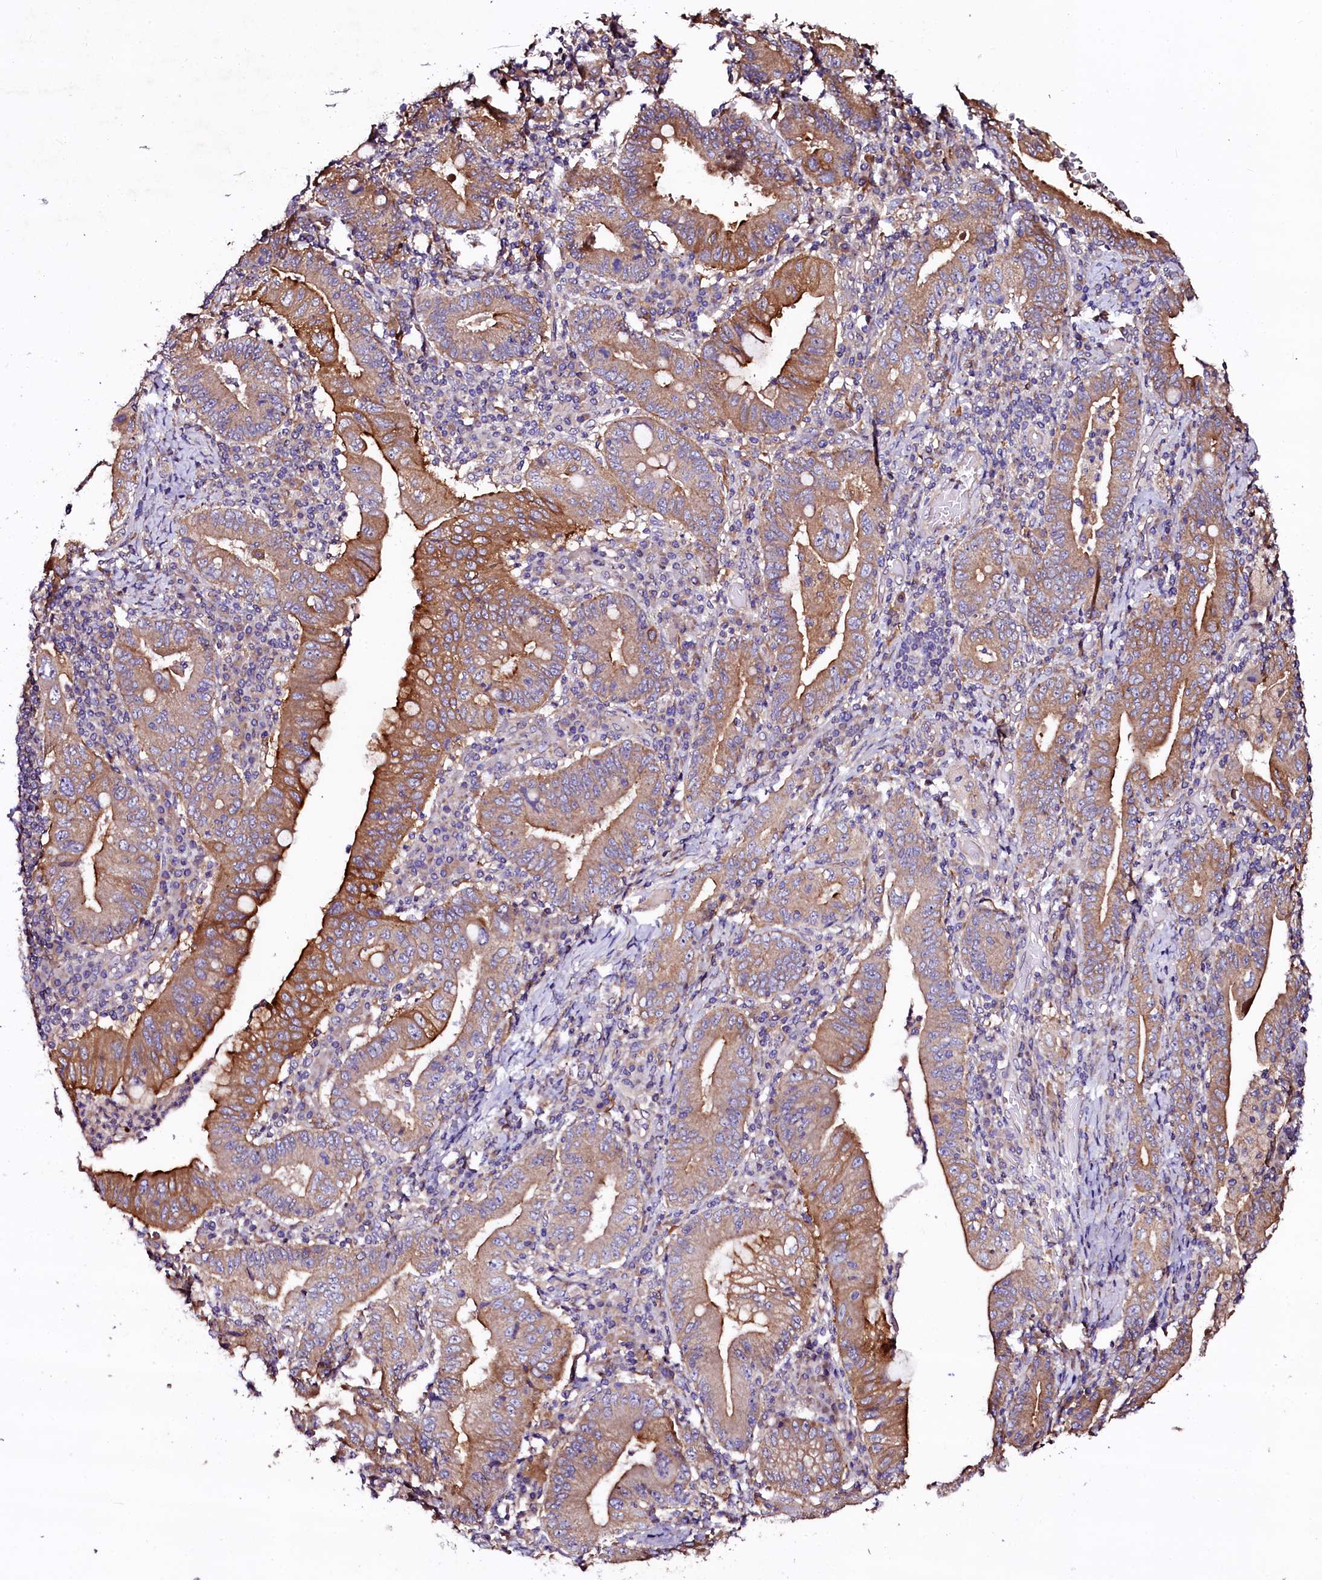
{"staining": {"intensity": "moderate", "quantity": ">75%", "location": "cytoplasmic/membranous"}, "tissue": "stomach cancer", "cell_type": "Tumor cells", "image_type": "cancer", "snomed": [{"axis": "morphology", "description": "Normal tissue, NOS"}, {"axis": "morphology", "description": "Adenocarcinoma, NOS"}, {"axis": "topography", "description": "Esophagus"}, {"axis": "topography", "description": "Stomach, upper"}, {"axis": "topography", "description": "Peripheral nerve tissue"}], "caption": "Tumor cells display medium levels of moderate cytoplasmic/membranous staining in about >75% of cells in stomach cancer.", "gene": "APPL2", "patient": {"sex": "male", "age": 62}}